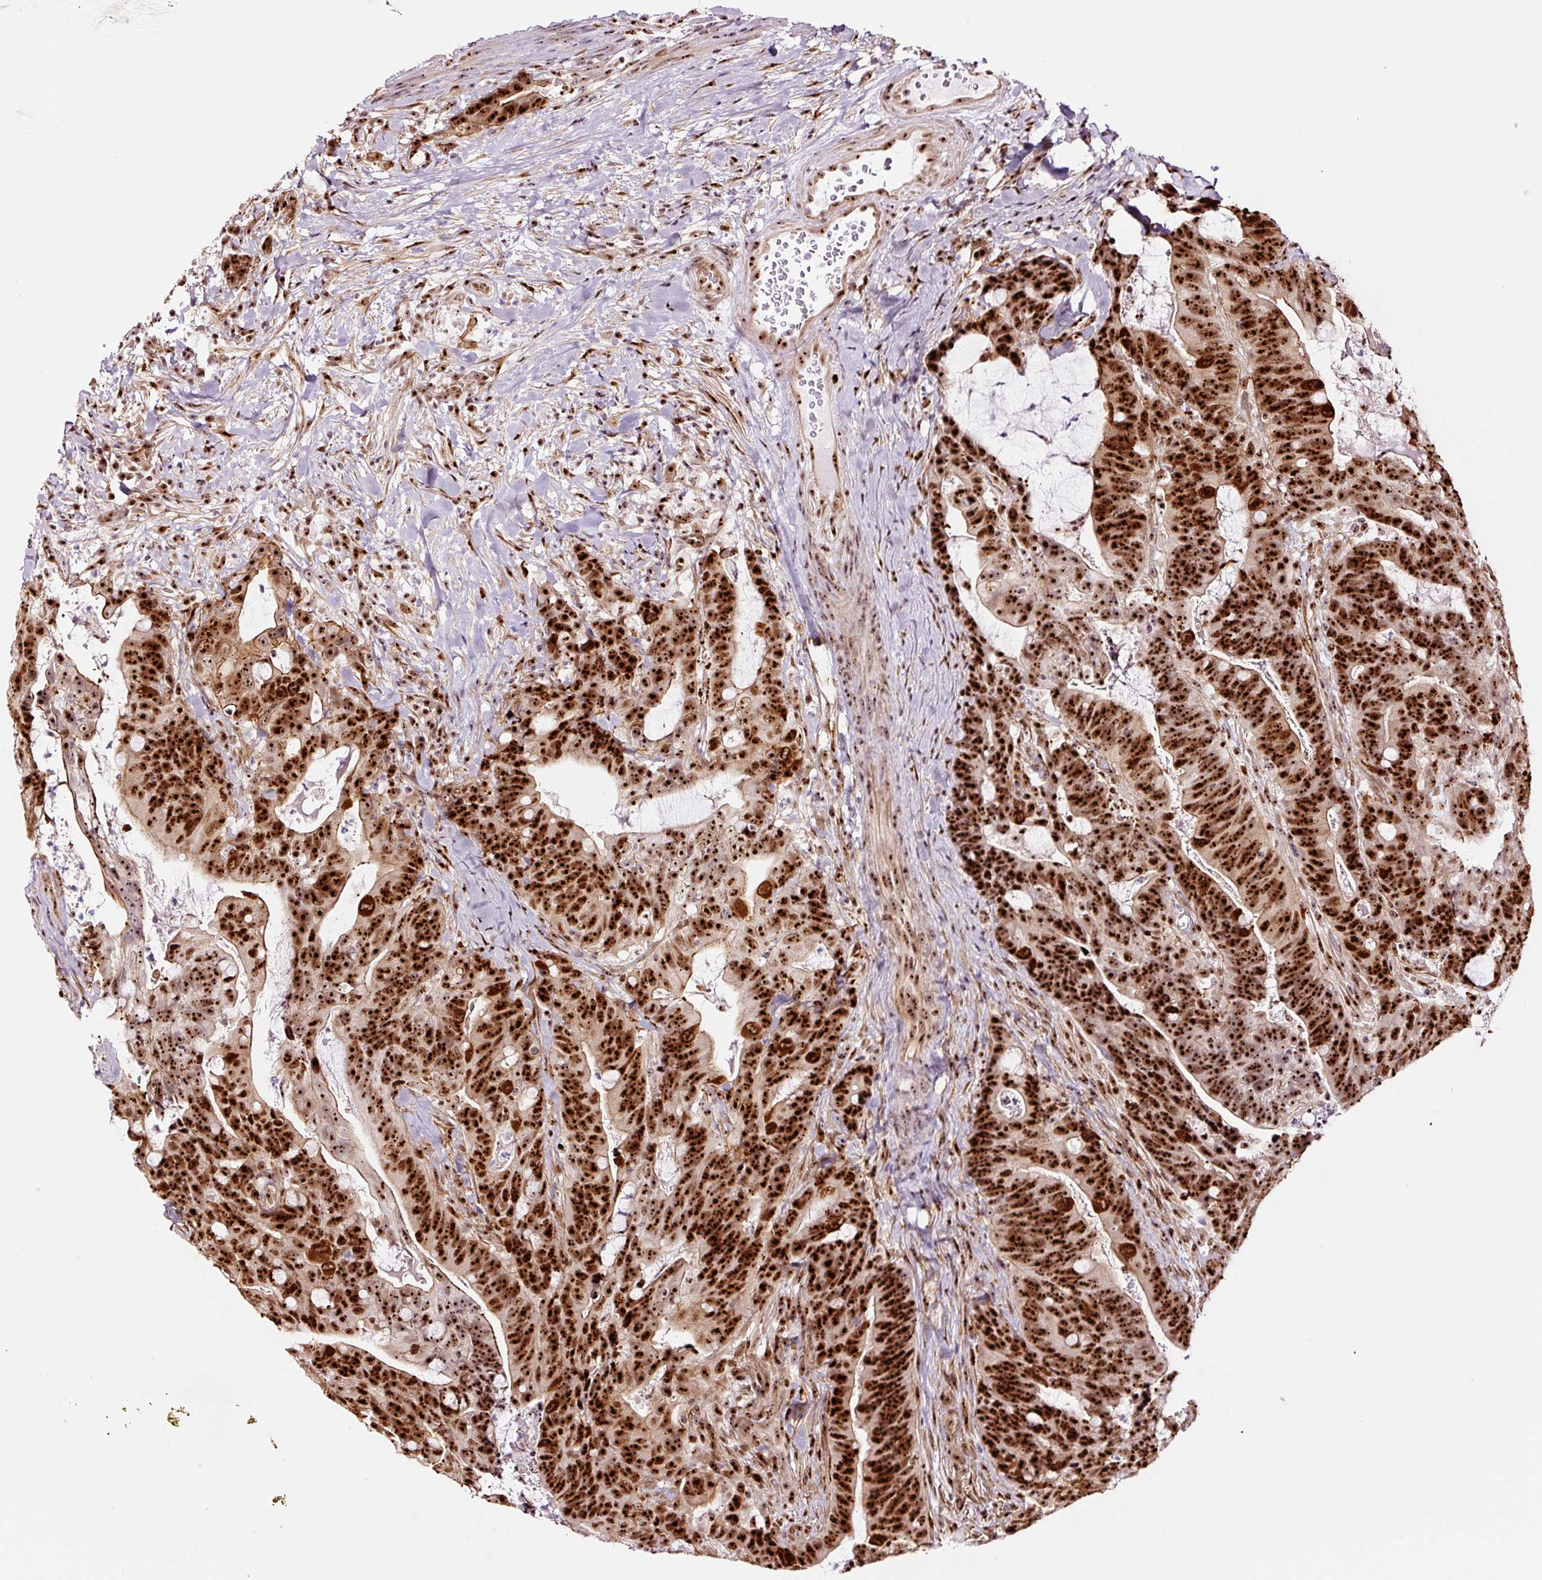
{"staining": {"intensity": "strong", "quantity": ">75%", "location": "cytoplasmic/membranous,nuclear"}, "tissue": "colorectal cancer", "cell_type": "Tumor cells", "image_type": "cancer", "snomed": [{"axis": "morphology", "description": "Adenocarcinoma, NOS"}, {"axis": "topography", "description": "Colon"}], "caption": "Immunohistochemistry (IHC) micrograph of neoplastic tissue: adenocarcinoma (colorectal) stained using immunohistochemistry shows high levels of strong protein expression localized specifically in the cytoplasmic/membranous and nuclear of tumor cells, appearing as a cytoplasmic/membranous and nuclear brown color.", "gene": "GNL3", "patient": {"sex": "female", "age": 82}}